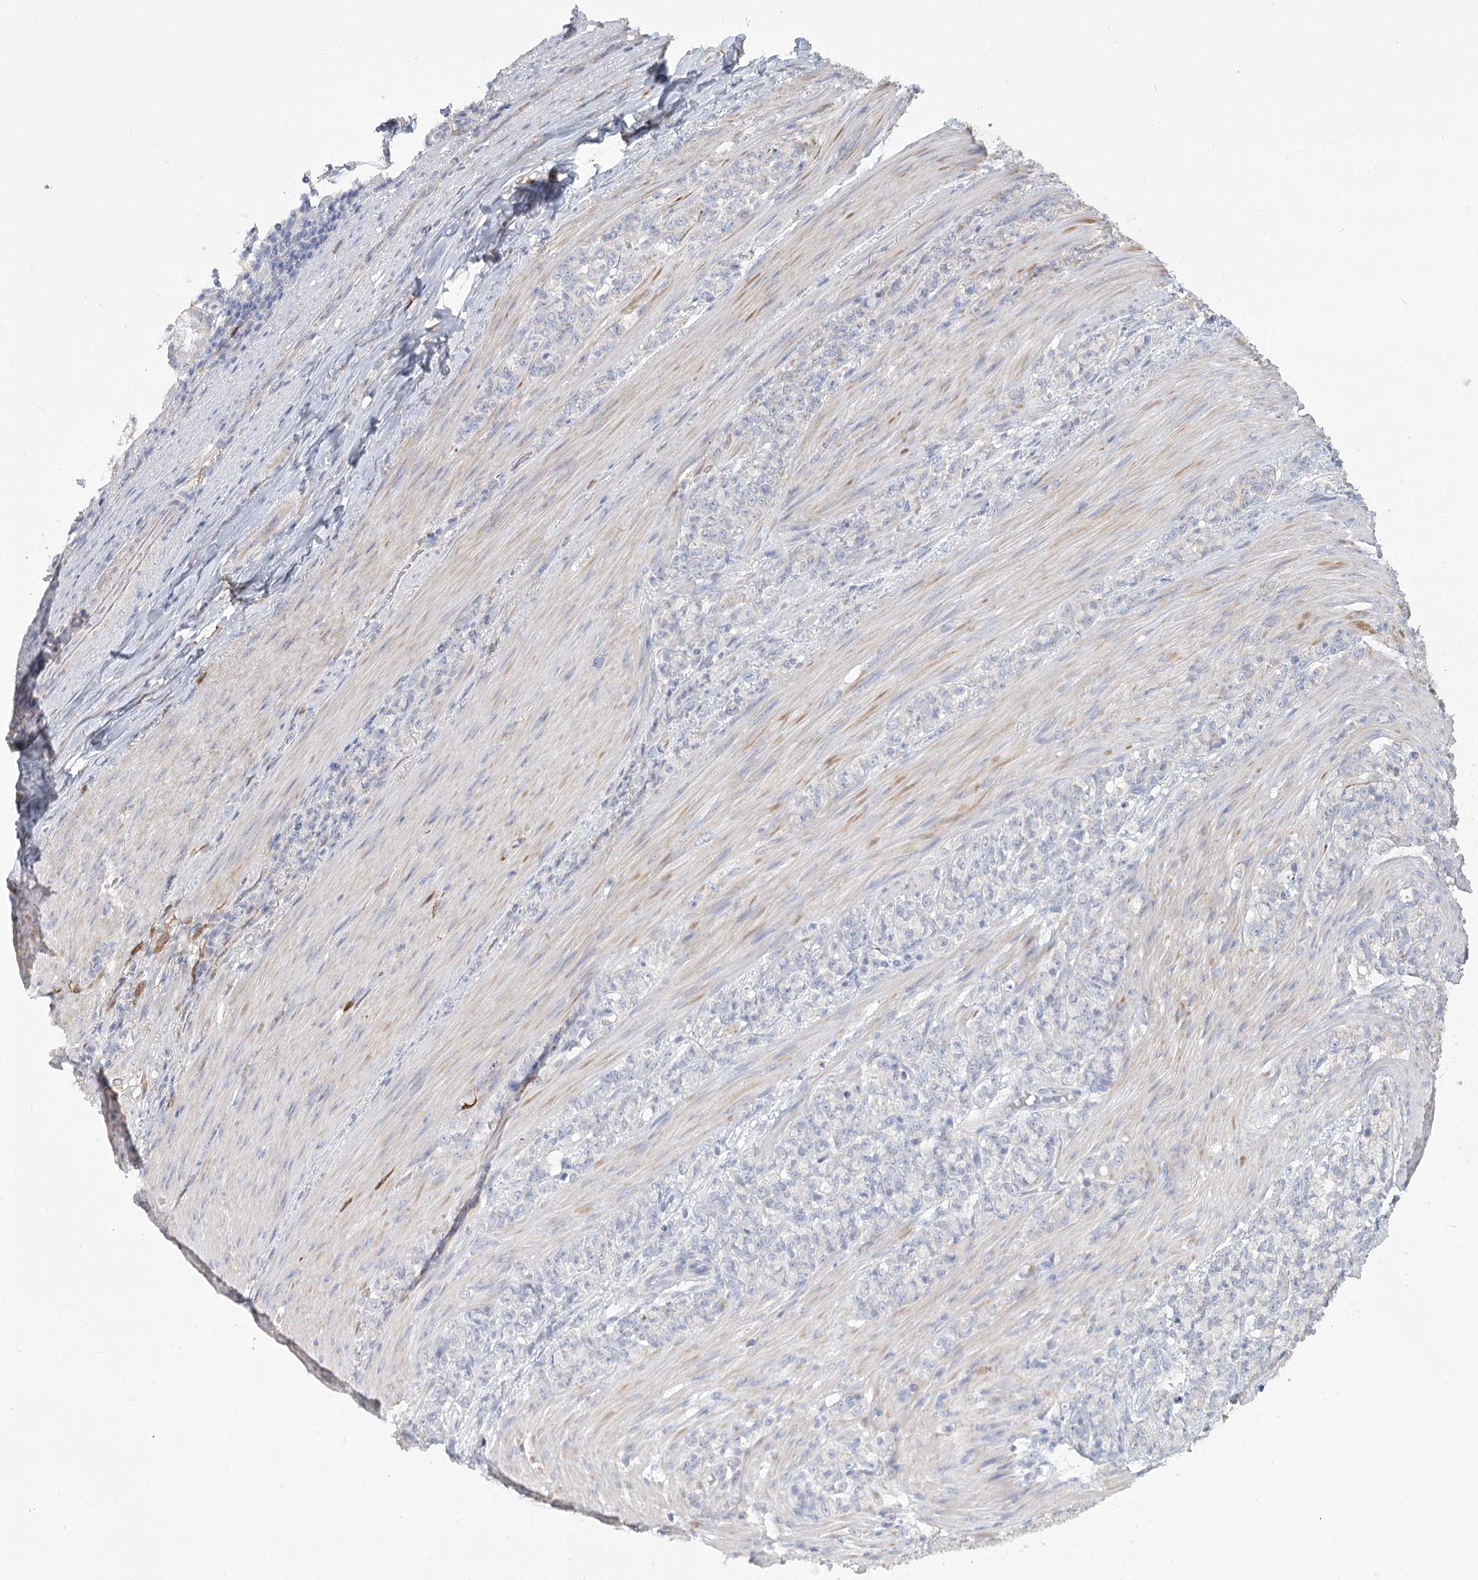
{"staining": {"intensity": "negative", "quantity": "none", "location": "none"}, "tissue": "stomach cancer", "cell_type": "Tumor cells", "image_type": "cancer", "snomed": [{"axis": "morphology", "description": "Adenocarcinoma, NOS"}, {"axis": "topography", "description": "Stomach"}], "caption": "Immunohistochemistry (IHC) micrograph of human stomach cancer (adenocarcinoma) stained for a protein (brown), which displays no expression in tumor cells.", "gene": "CNTLN", "patient": {"sex": "female", "age": 79}}